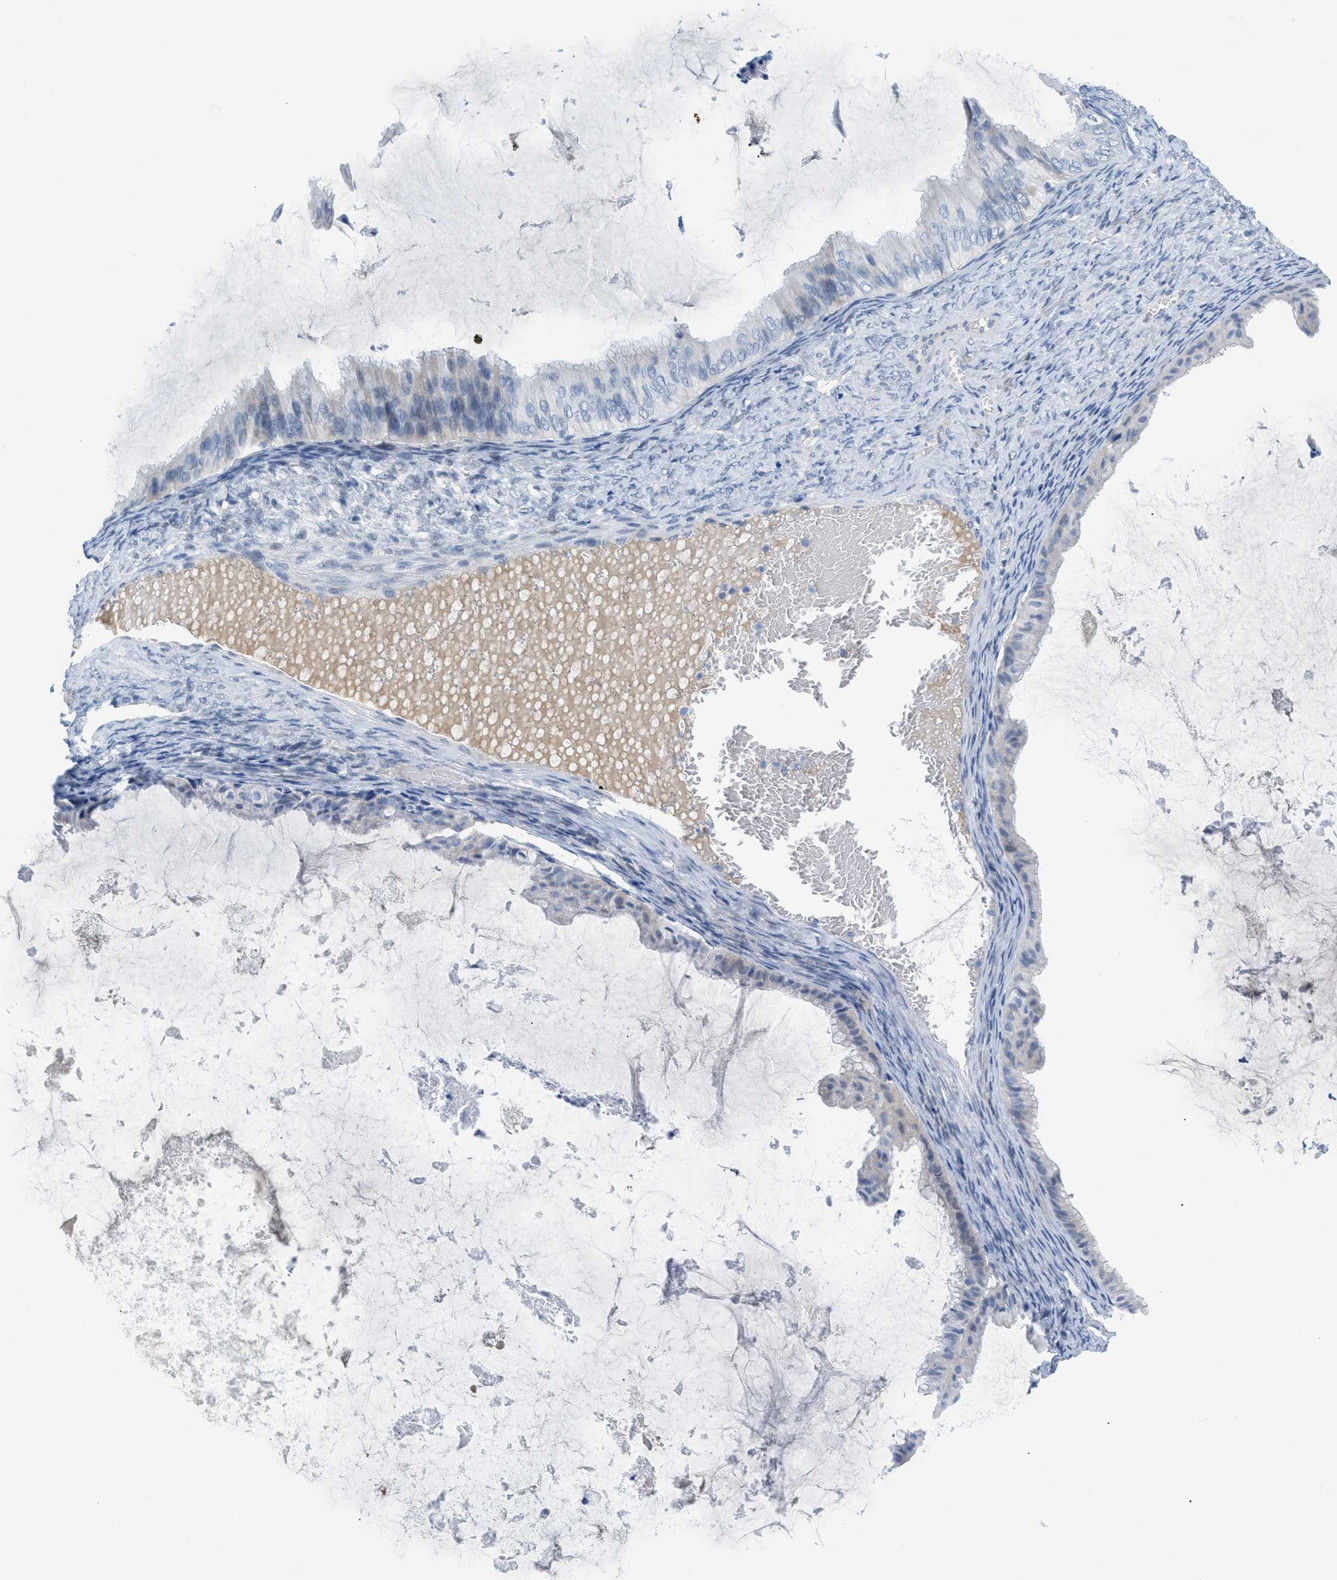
{"staining": {"intensity": "negative", "quantity": "none", "location": "none"}, "tissue": "ovarian cancer", "cell_type": "Tumor cells", "image_type": "cancer", "snomed": [{"axis": "morphology", "description": "Cystadenocarcinoma, mucinous, NOS"}, {"axis": "topography", "description": "Ovary"}], "caption": "This photomicrograph is of ovarian cancer (mucinous cystadenocarcinoma) stained with IHC to label a protein in brown with the nuclei are counter-stained blue. There is no positivity in tumor cells.", "gene": "HSF2", "patient": {"sex": "female", "age": 61}}